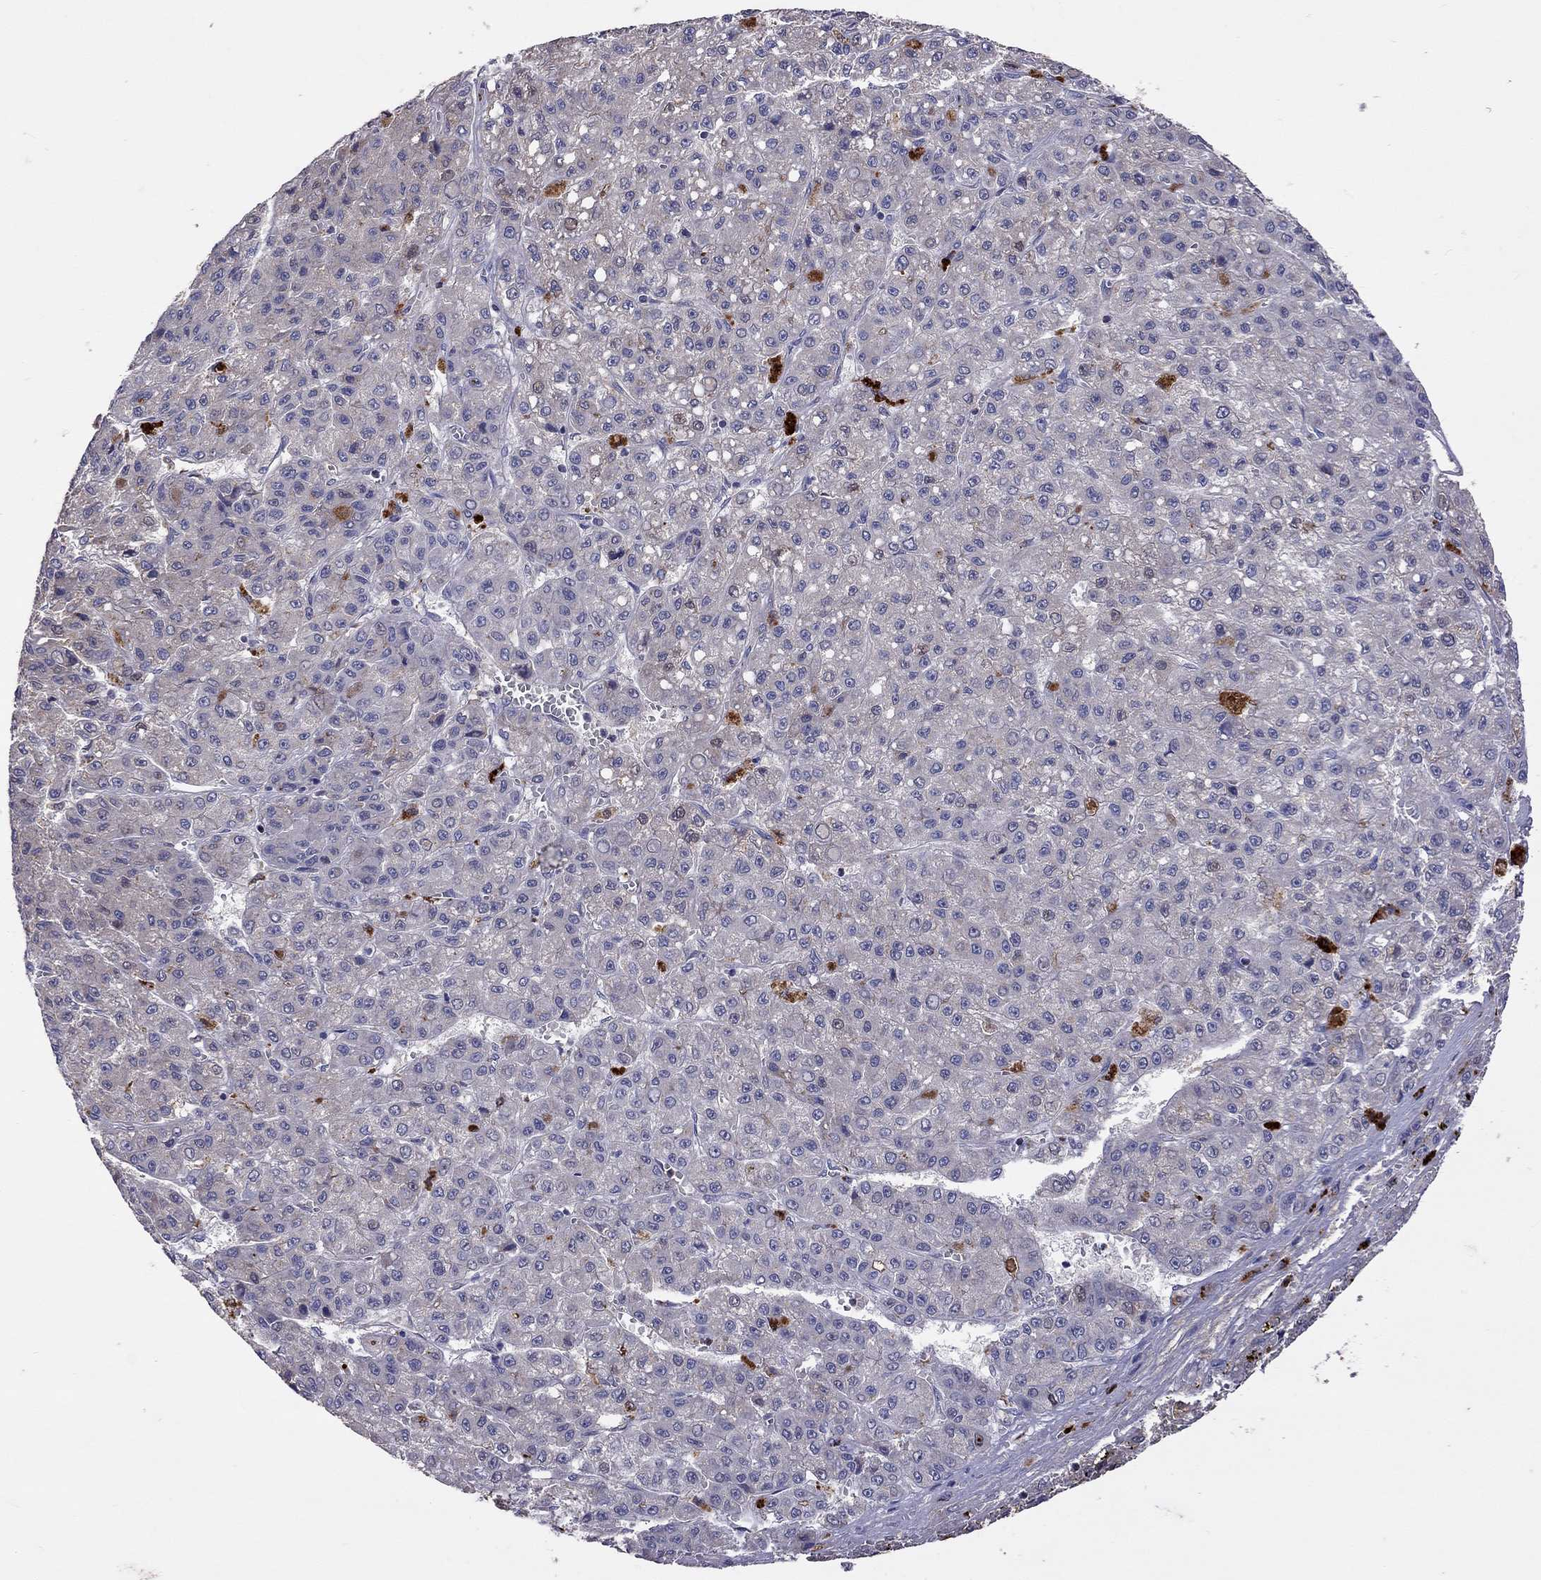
{"staining": {"intensity": "negative", "quantity": "none", "location": "none"}, "tissue": "liver cancer", "cell_type": "Tumor cells", "image_type": "cancer", "snomed": [{"axis": "morphology", "description": "Carcinoma, Hepatocellular, NOS"}, {"axis": "topography", "description": "Liver"}], "caption": "High power microscopy histopathology image of an immunohistochemistry photomicrograph of liver hepatocellular carcinoma, revealing no significant staining in tumor cells. (DAB (3,3'-diaminobenzidine) IHC with hematoxylin counter stain).", "gene": "SERPINA3", "patient": {"sex": "male", "age": 70}}